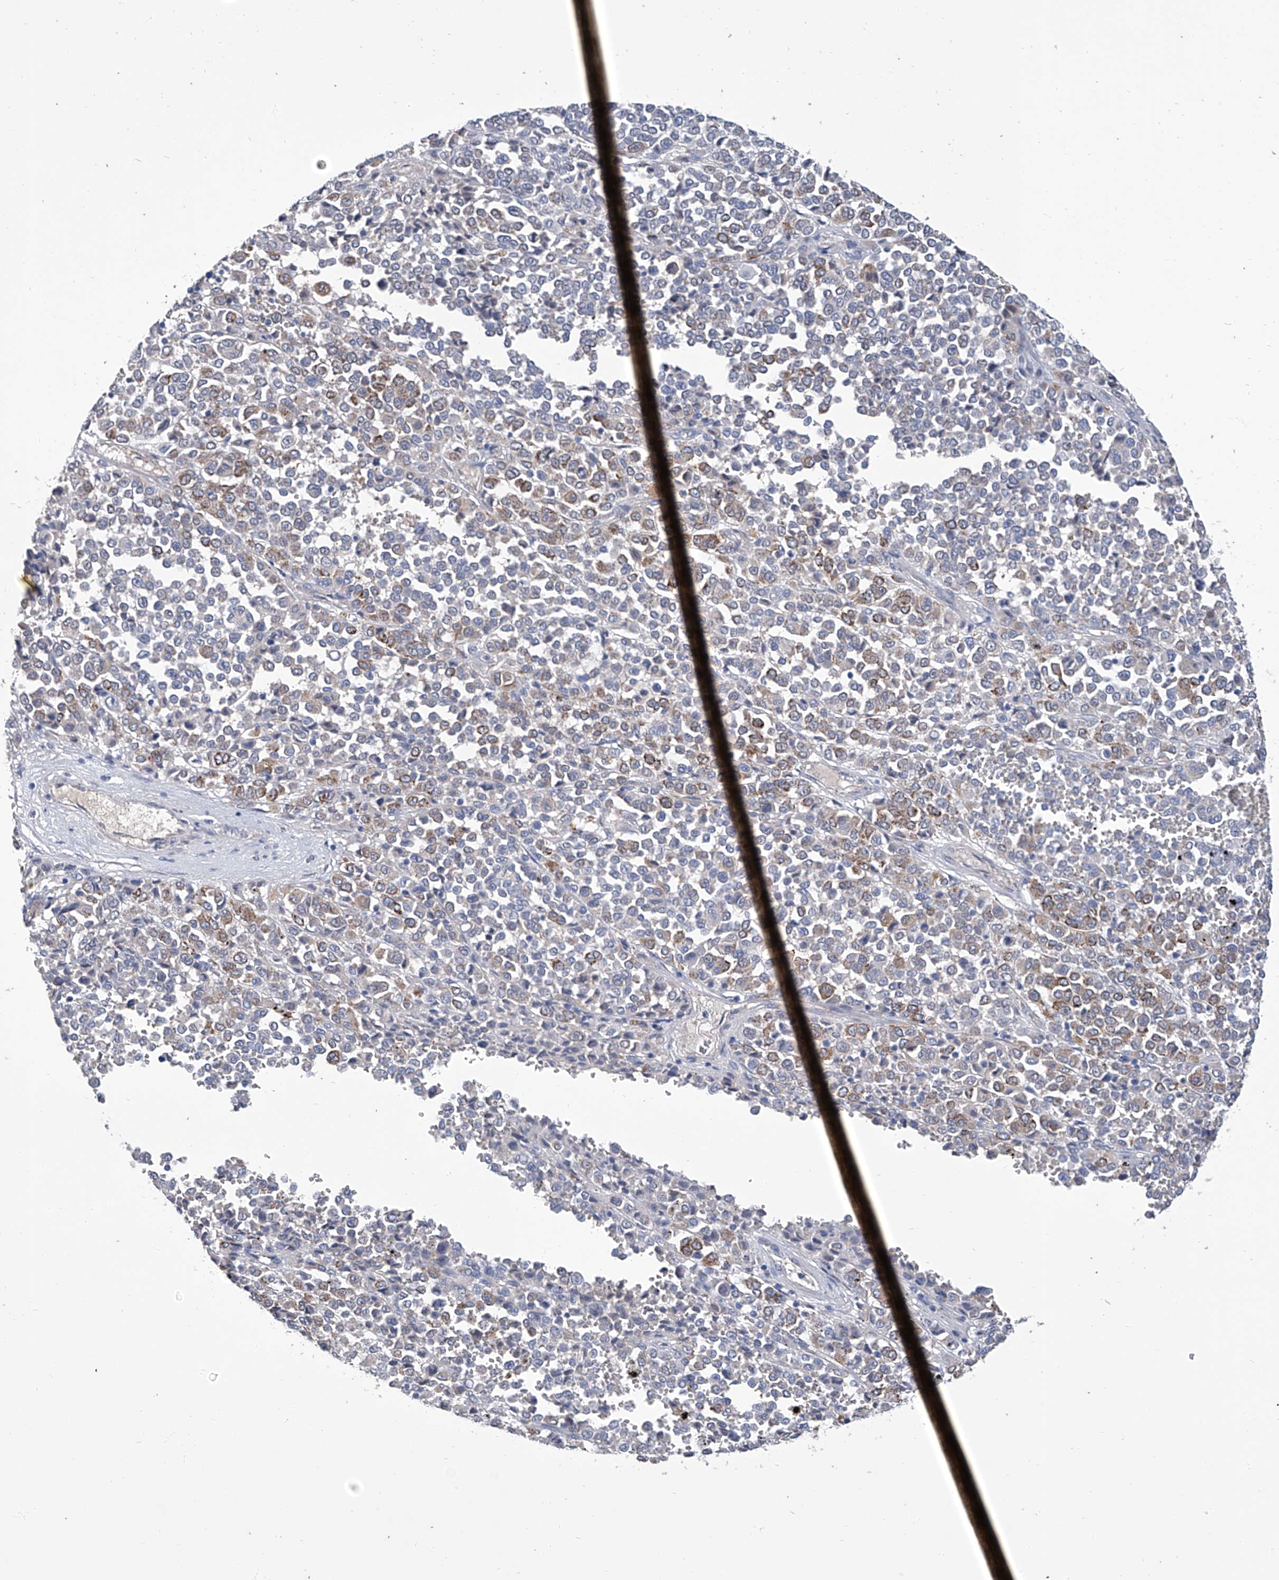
{"staining": {"intensity": "moderate", "quantity": "<25%", "location": "cytoplasmic/membranous"}, "tissue": "melanoma", "cell_type": "Tumor cells", "image_type": "cancer", "snomed": [{"axis": "morphology", "description": "Malignant melanoma, Metastatic site"}, {"axis": "topography", "description": "Pancreas"}], "caption": "This micrograph shows melanoma stained with IHC to label a protein in brown. The cytoplasmic/membranous of tumor cells show moderate positivity for the protein. Nuclei are counter-stained blue.", "gene": "GPT", "patient": {"sex": "female", "age": 30}}